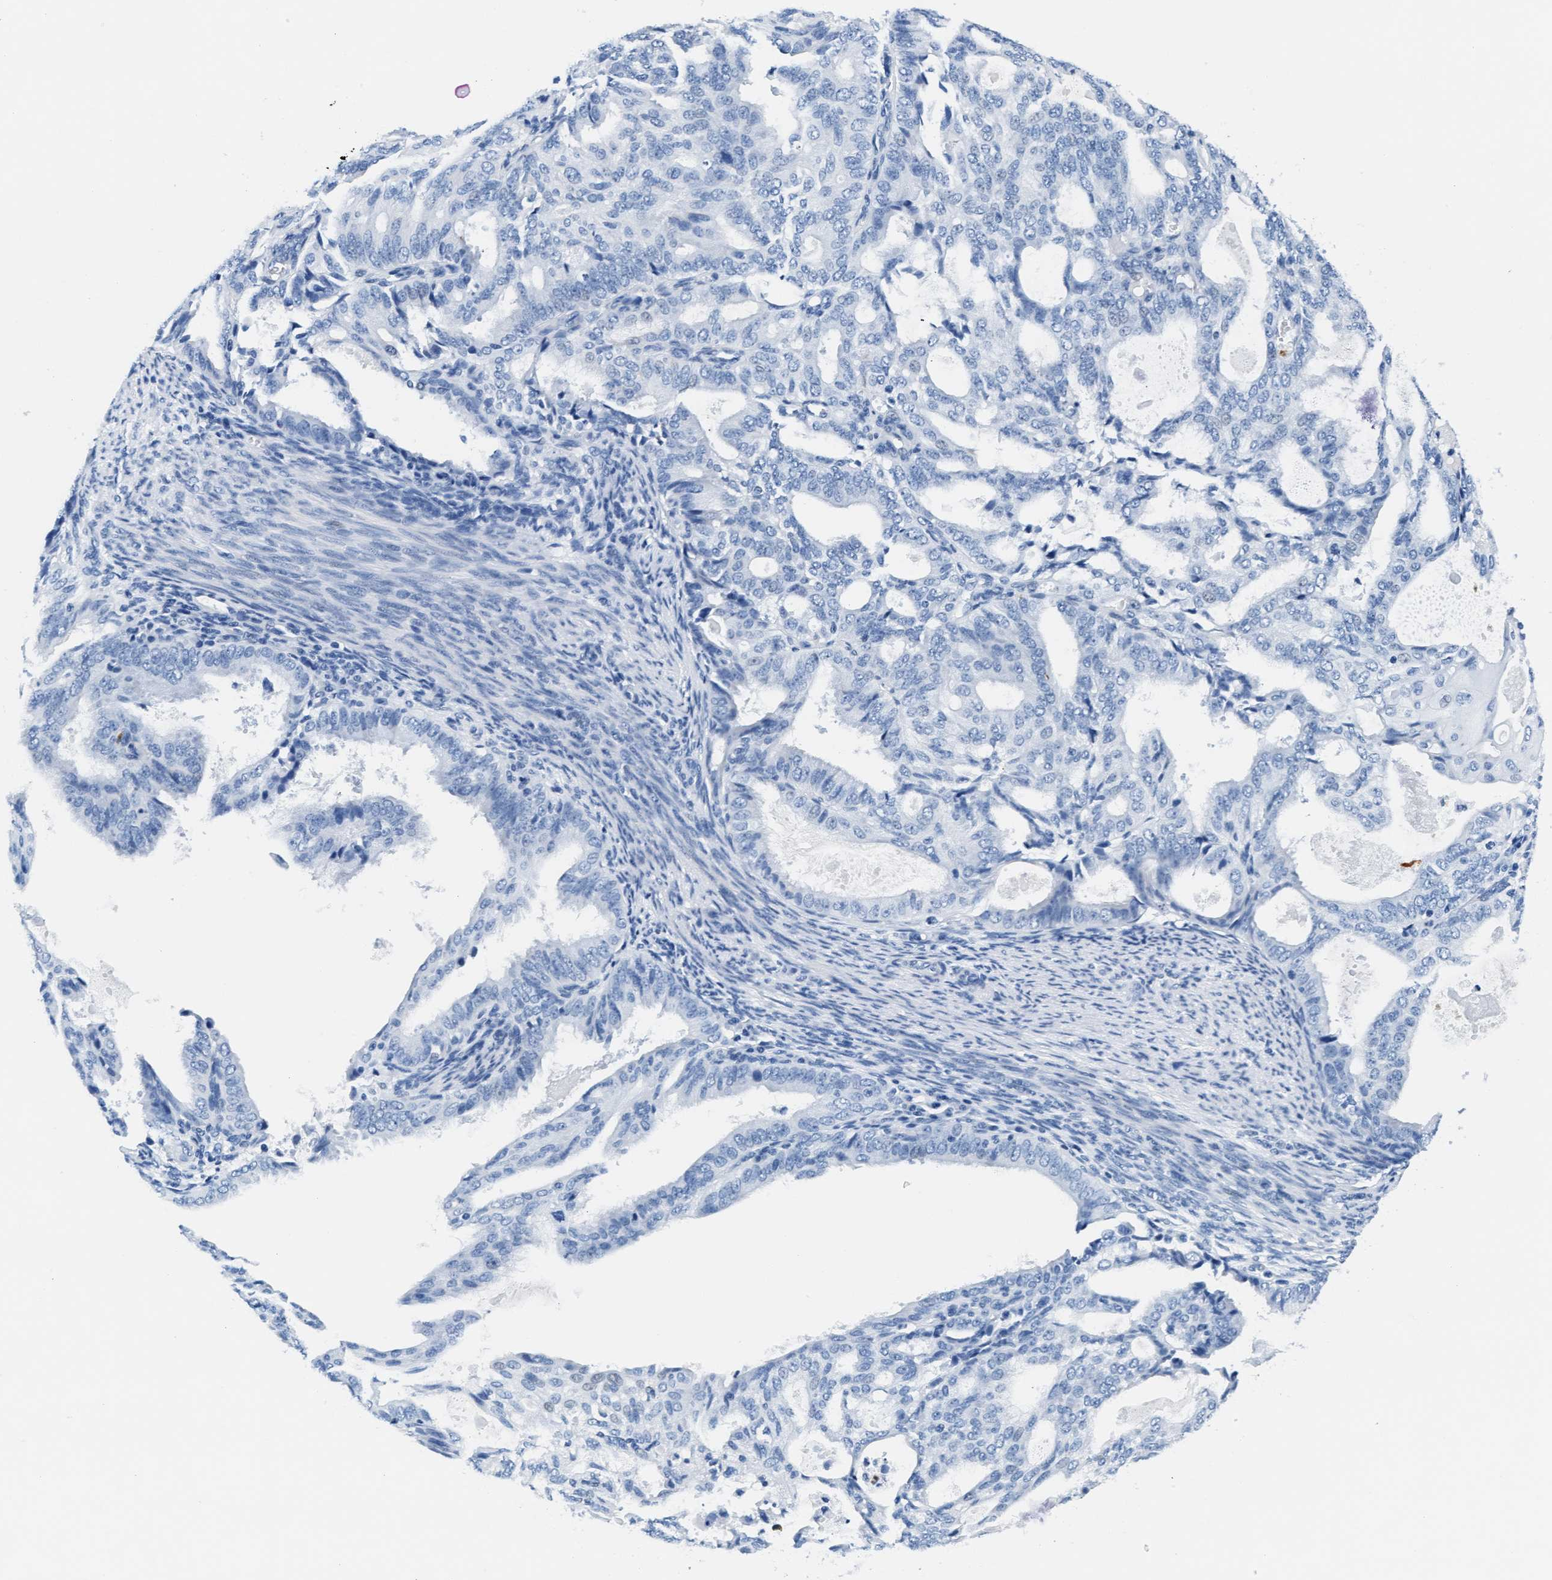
{"staining": {"intensity": "negative", "quantity": "none", "location": "none"}, "tissue": "endometrial cancer", "cell_type": "Tumor cells", "image_type": "cancer", "snomed": [{"axis": "morphology", "description": "Adenocarcinoma, NOS"}, {"axis": "topography", "description": "Endometrium"}], "caption": "The histopathology image shows no significant positivity in tumor cells of adenocarcinoma (endometrial).", "gene": "MMP8", "patient": {"sex": "female", "age": 58}}